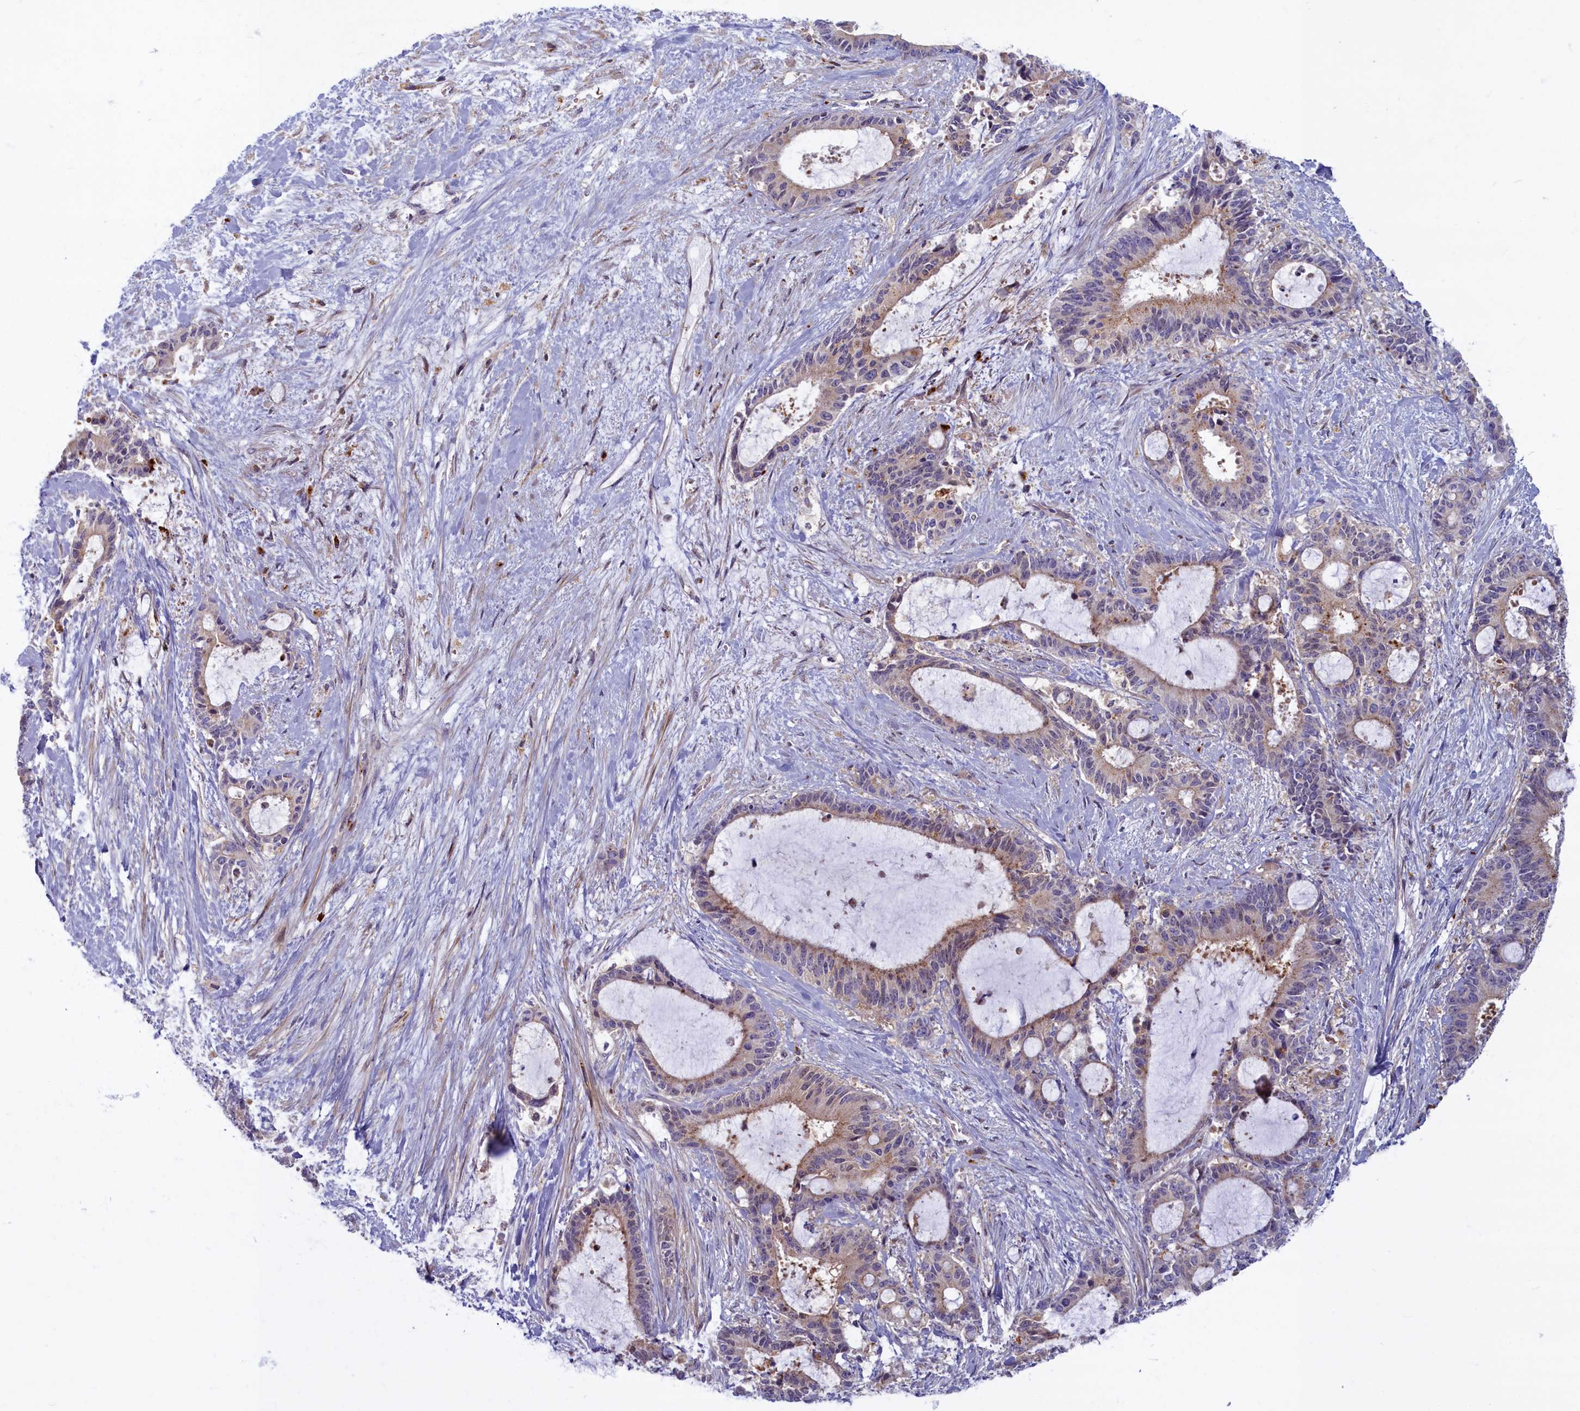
{"staining": {"intensity": "weak", "quantity": "25%-75%", "location": "cytoplasmic/membranous"}, "tissue": "liver cancer", "cell_type": "Tumor cells", "image_type": "cancer", "snomed": [{"axis": "morphology", "description": "Normal tissue, NOS"}, {"axis": "morphology", "description": "Cholangiocarcinoma"}, {"axis": "topography", "description": "Liver"}, {"axis": "topography", "description": "Peripheral nerve tissue"}], "caption": "The image shows immunohistochemical staining of liver cholangiocarcinoma. There is weak cytoplasmic/membranous positivity is appreciated in approximately 25%-75% of tumor cells. Ihc stains the protein in brown and the nuclei are stained blue.", "gene": "FCSK", "patient": {"sex": "female", "age": 73}}